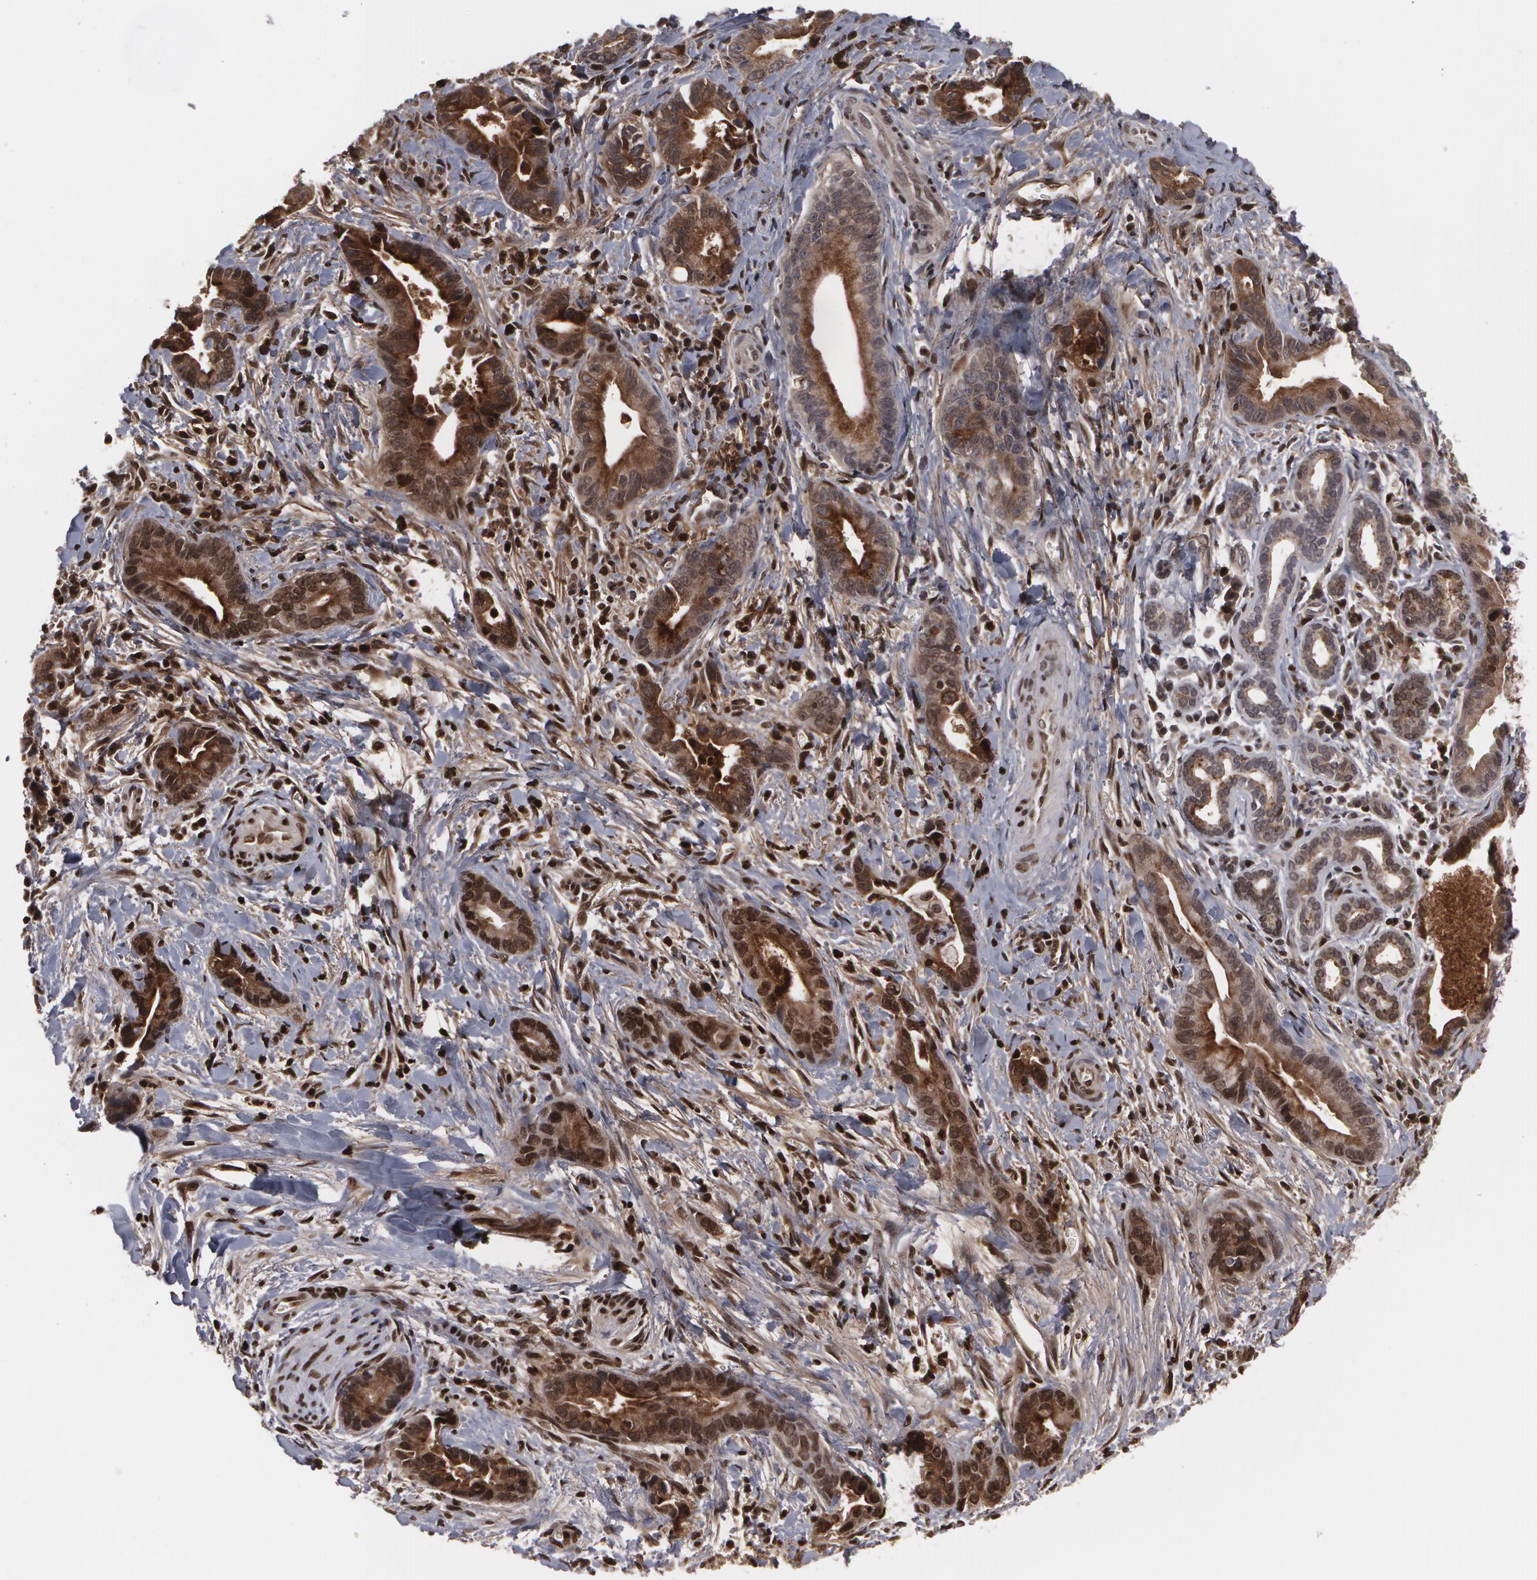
{"staining": {"intensity": "moderate", "quantity": "25%-75%", "location": "cytoplasmic/membranous"}, "tissue": "liver cancer", "cell_type": "Tumor cells", "image_type": "cancer", "snomed": [{"axis": "morphology", "description": "Cholangiocarcinoma"}, {"axis": "topography", "description": "Liver"}], "caption": "A high-resolution image shows immunohistochemistry (IHC) staining of liver cancer, which demonstrates moderate cytoplasmic/membranous expression in about 25%-75% of tumor cells. Ihc stains the protein of interest in brown and the nuclei are stained blue.", "gene": "LRG1", "patient": {"sex": "female", "age": 55}}